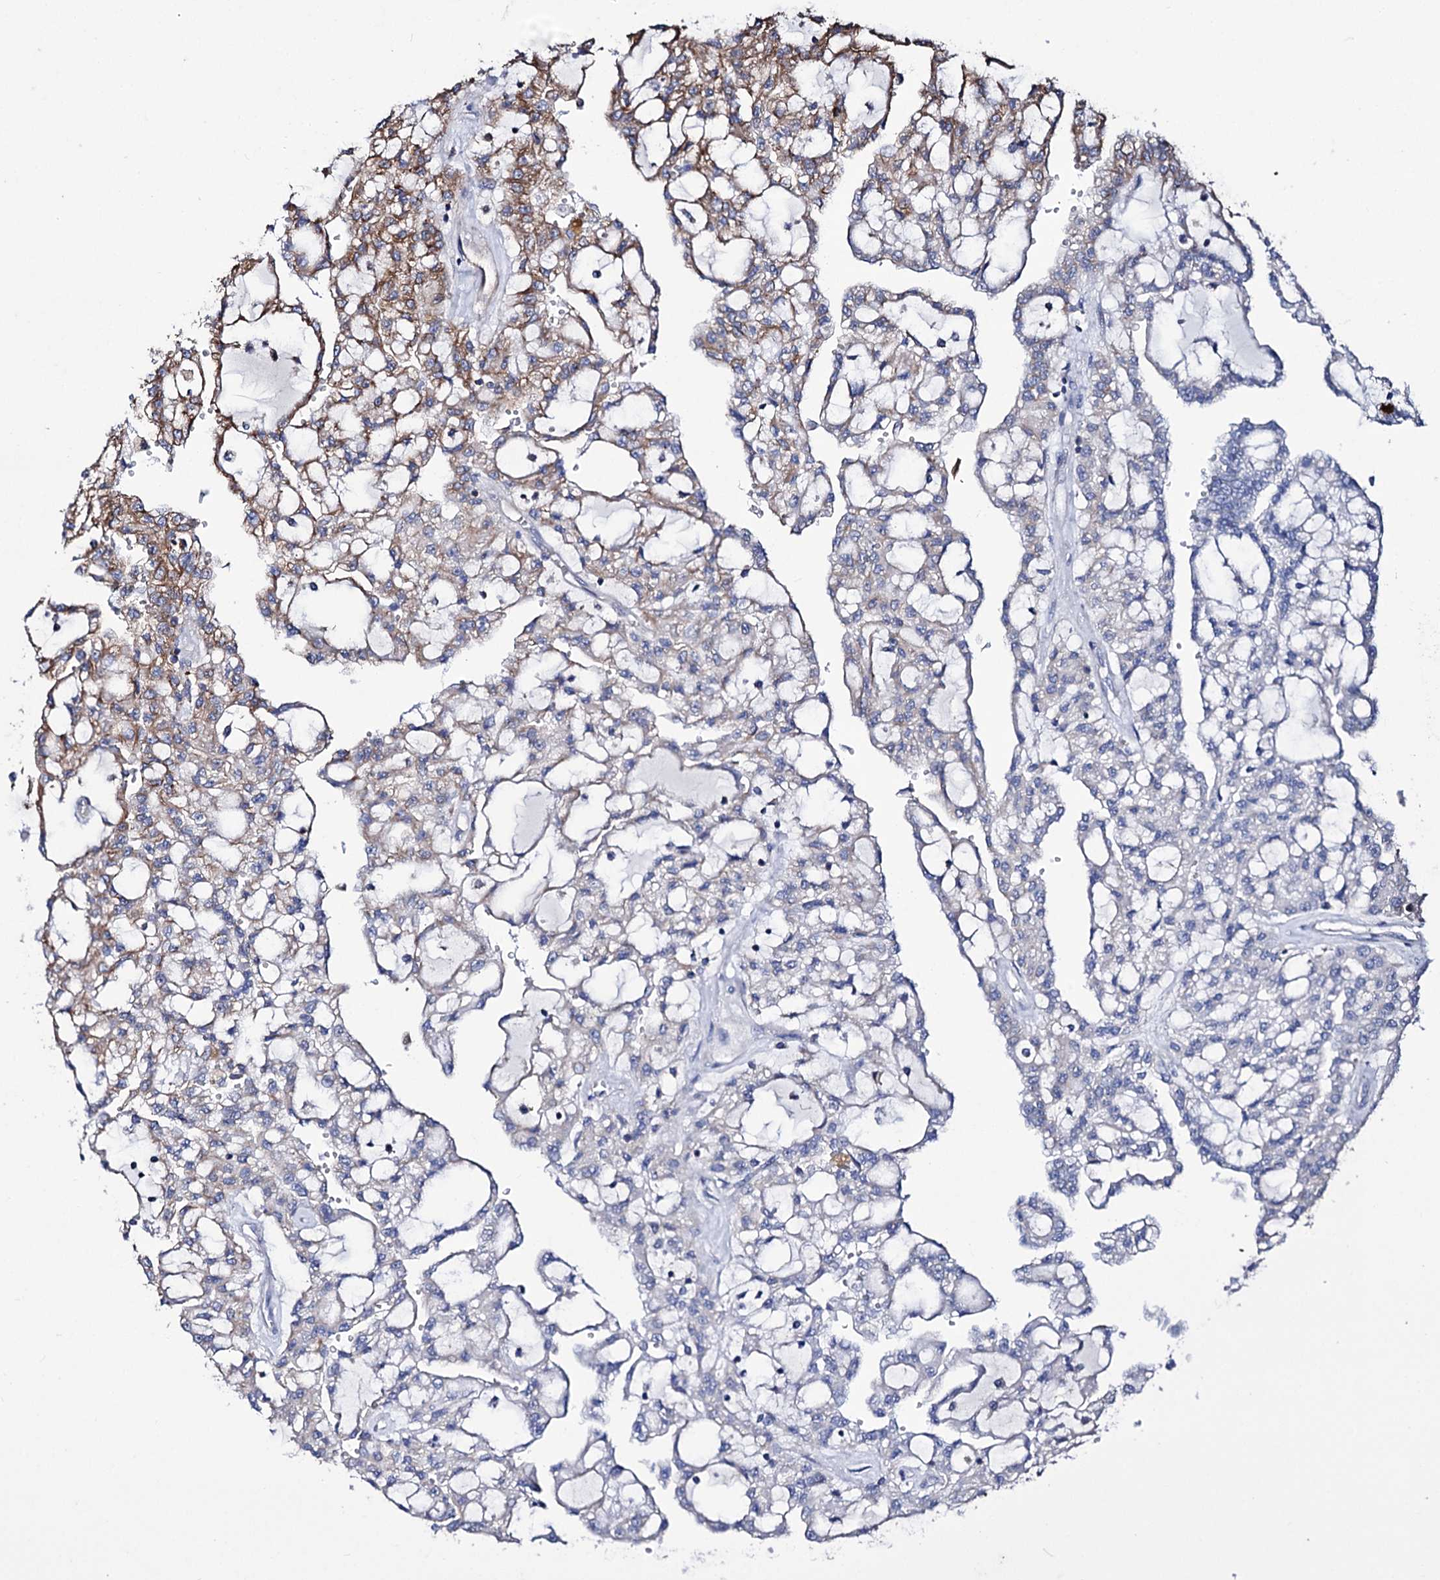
{"staining": {"intensity": "moderate", "quantity": "25%-75%", "location": "cytoplasmic/membranous"}, "tissue": "renal cancer", "cell_type": "Tumor cells", "image_type": "cancer", "snomed": [{"axis": "morphology", "description": "Adenocarcinoma, NOS"}, {"axis": "topography", "description": "Kidney"}], "caption": "Protein expression analysis of human renal cancer (adenocarcinoma) reveals moderate cytoplasmic/membranous staining in about 25%-75% of tumor cells.", "gene": "DEF6", "patient": {"sex": "male", "age": 63}}